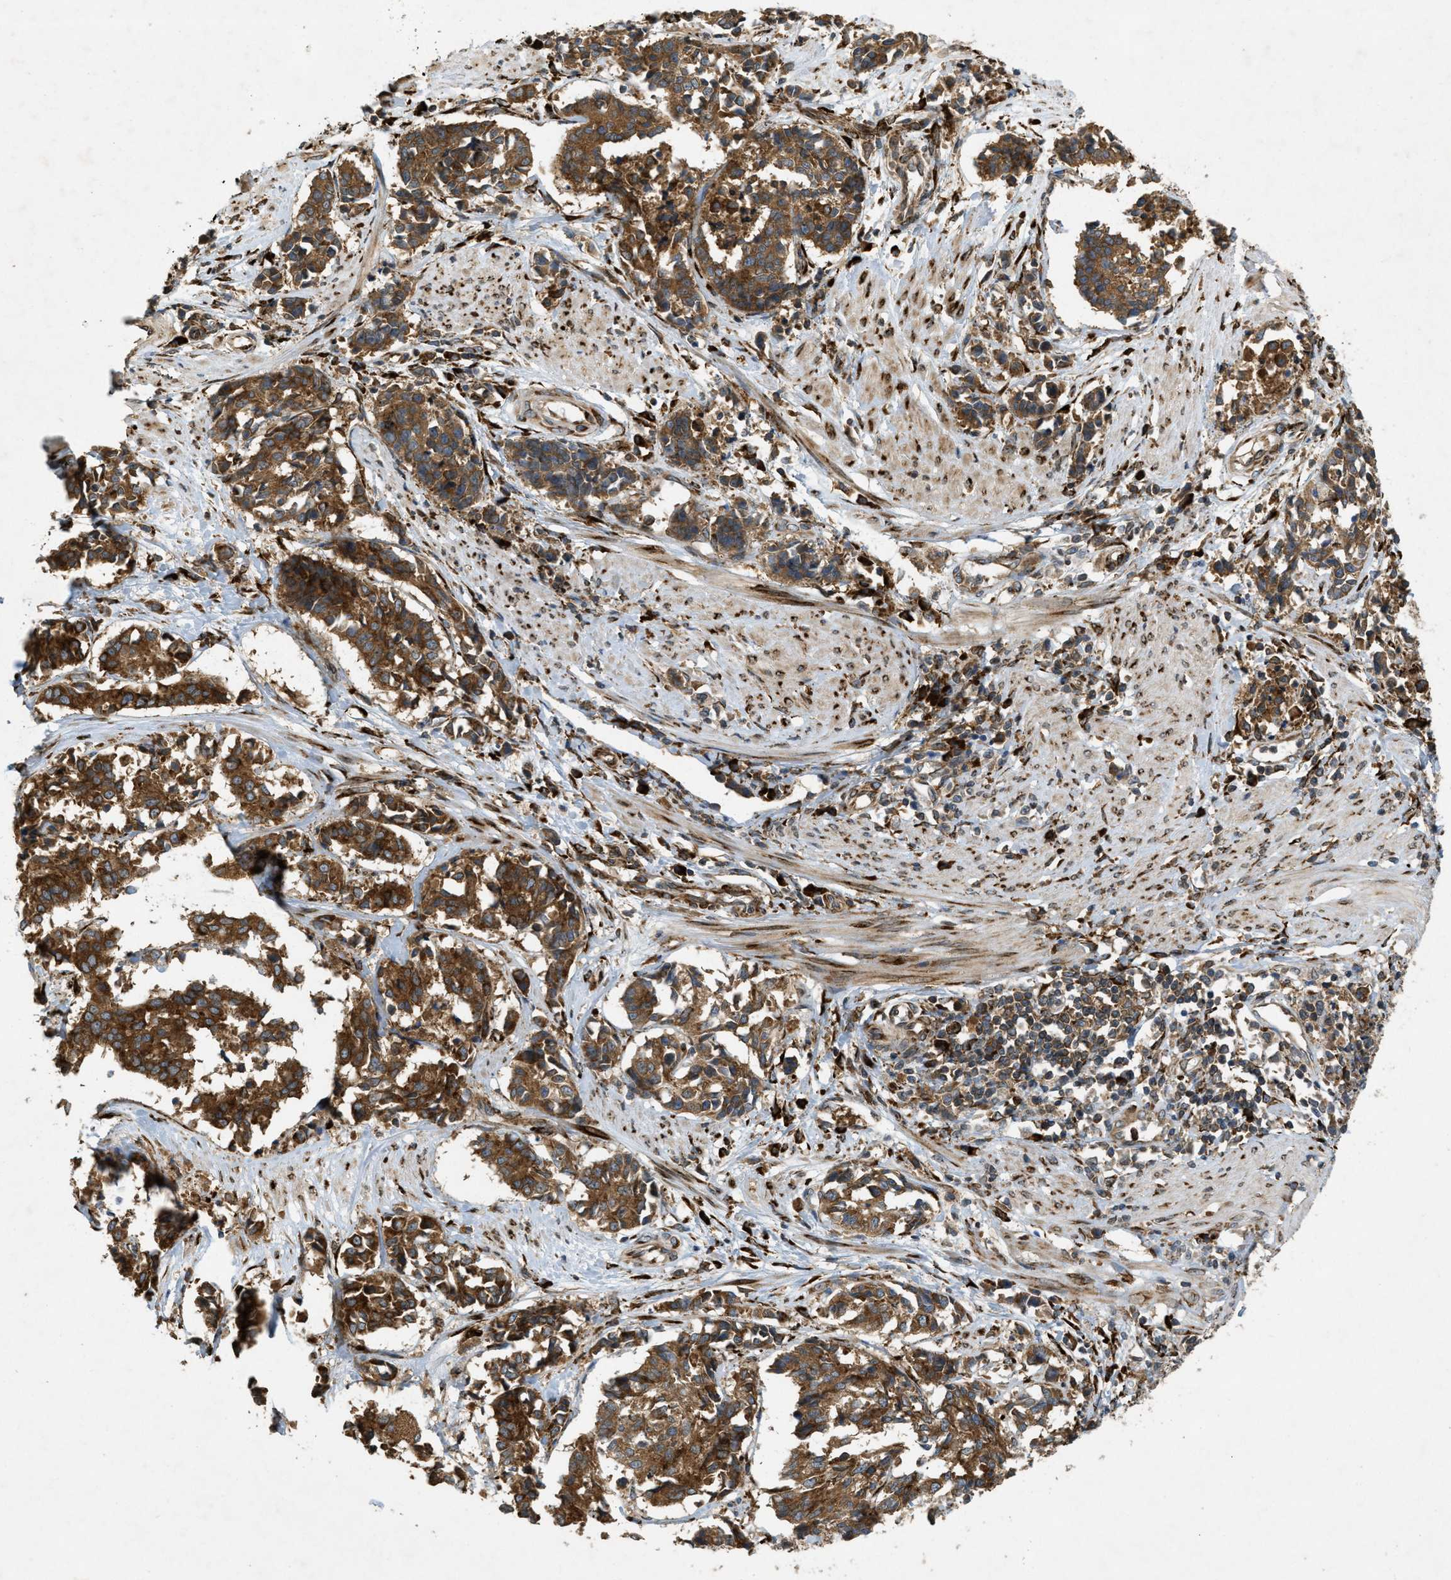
{"staining": {"intensity": "moderate", "quantity": ">75%", "location": "cytoplasmic/membranous"}, "tissue": "cervical cancer", "cell_type": "Tumor cells", "image_type": "cancer", "snomed": [{"axis": "morphology", "description": "Squamous cell carcinoma, NOS"}, {"axis": "topography", "description": "Cervix"}], "caption": "DAB immunohistochemical staining of squamous cell carcinoma (cervical) exhibits moderate cytoplasmic/membranous protein positivity in approximately >75% of tumor cells. The protein is shown in brown color, while the nuclei are stained blue.", "gene": "PCDH18", "patient": {"sex": "female", "age": 35}}